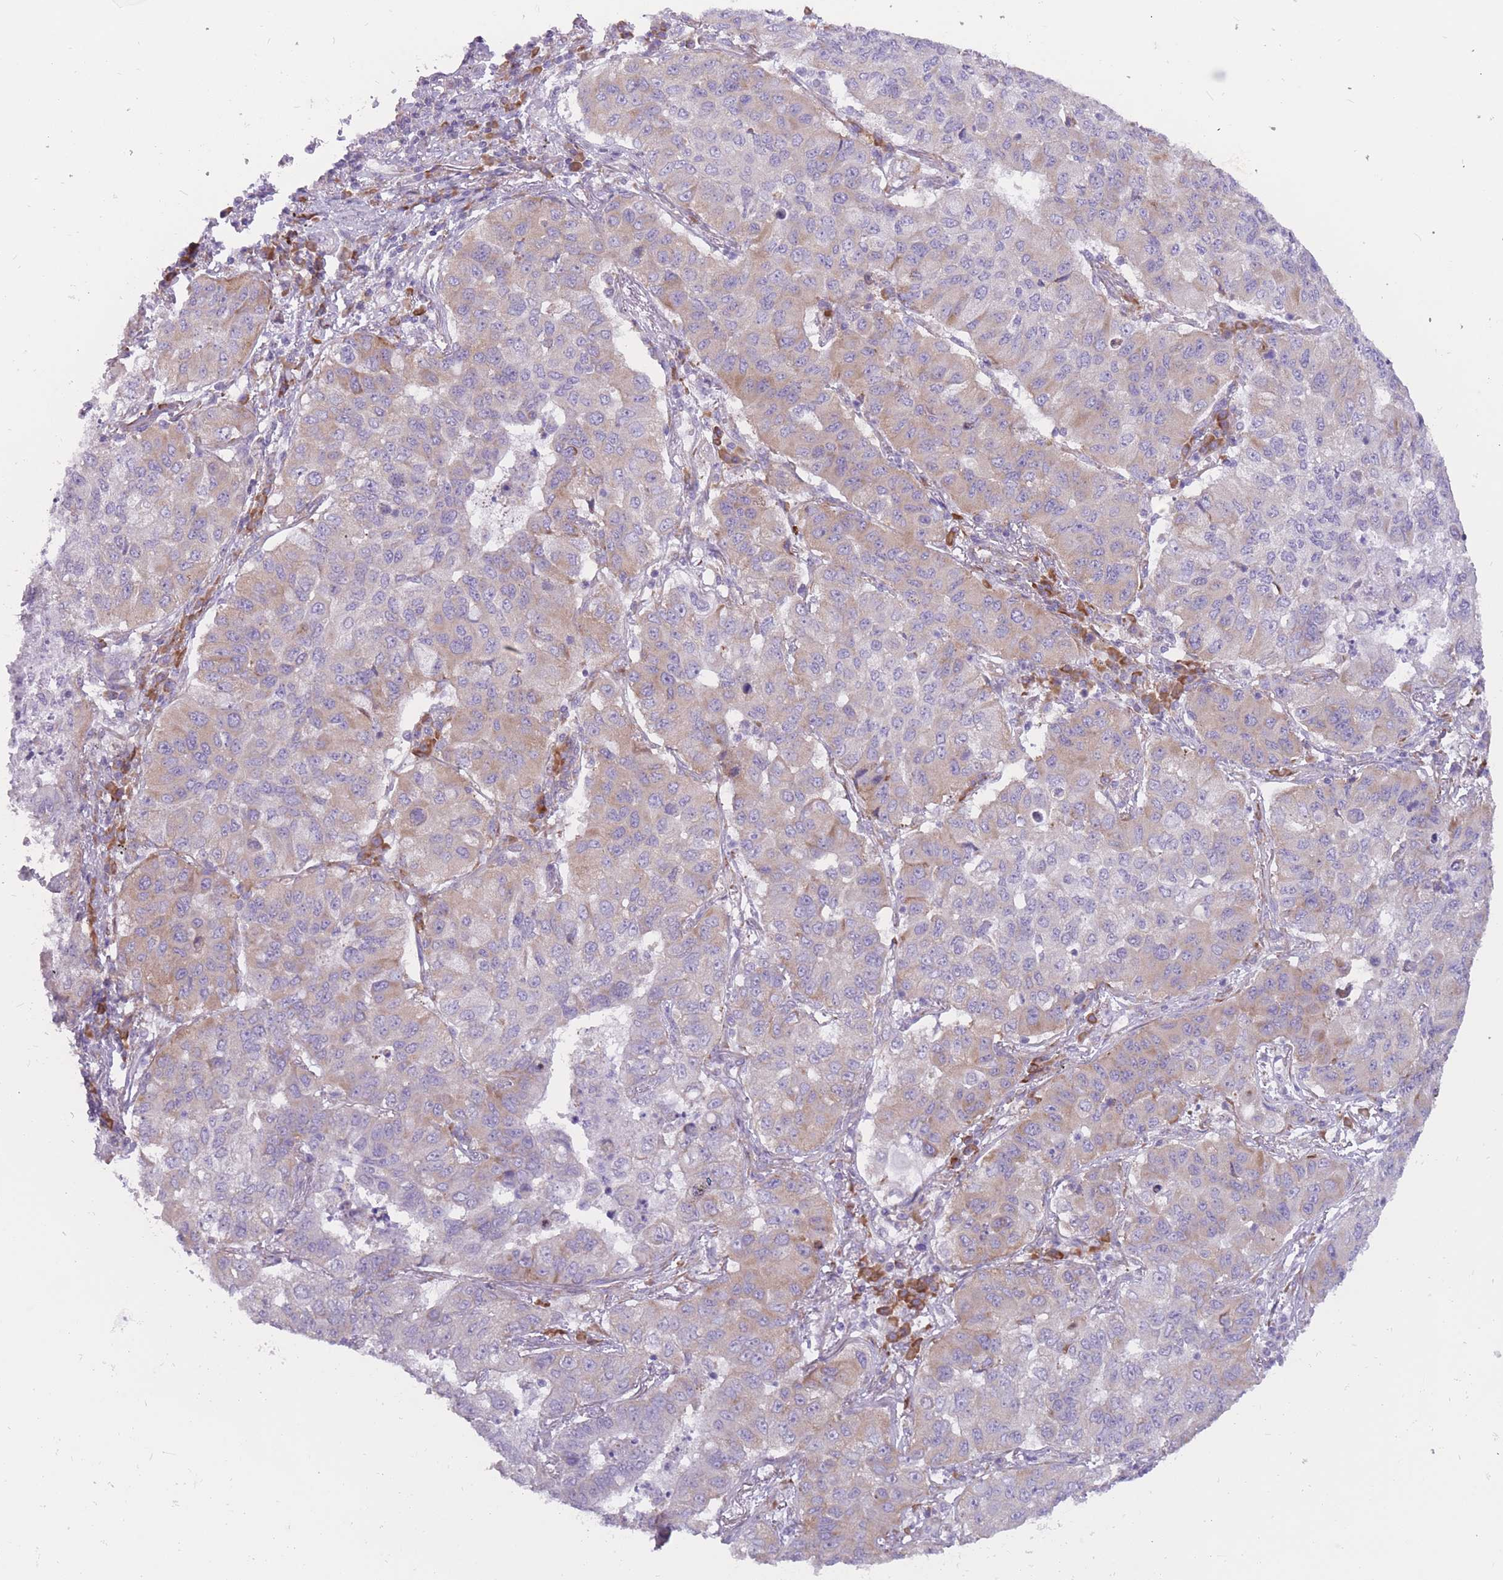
{"staining": {"intensity": "weak", "quantity": "25%-75%", "location": "cytoplasmic/membranous"}, "tissue": "lung cancer", "cell_type": "Tumor cells", "image_type": "cancer", "snomed": [{"axis": "morphology", "description": "Squamous cell carcinoma, NOS"}, {"axis": "topography", "description": "Lung"}], "caption": "Protein expression analysis of human lung squamous cell carcinoma reveals weak cytoplasmic/membranous staining in about 25%-75% of tumor cells.", "gene": "RPL18", "patient": {"sex": "male", "age": 74}}